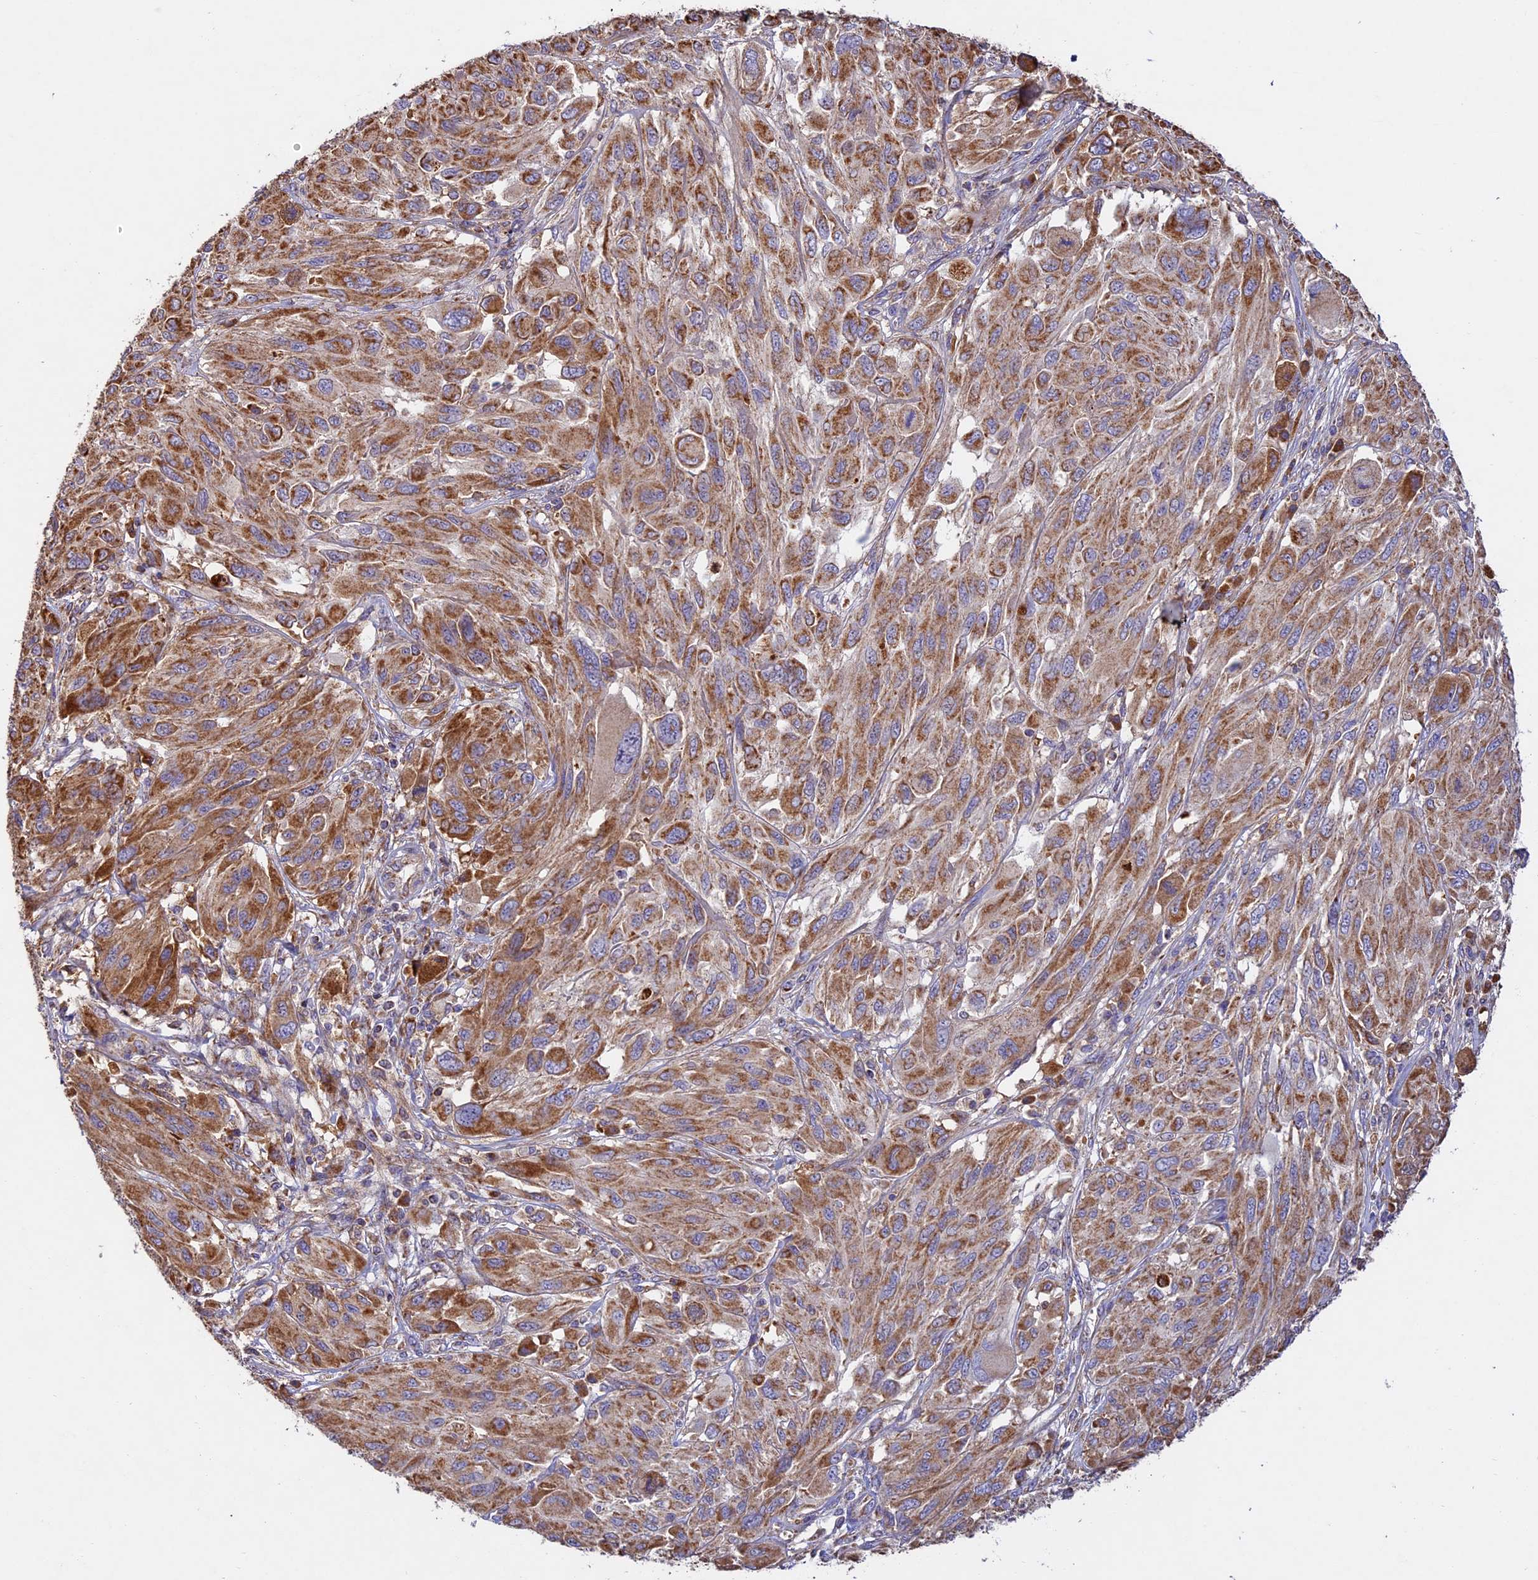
{"staining": {"intensity": "moderate", "quantity": ">75%", "location": "cytoplasmic/membranous"}, "tissue": "melanoma", "cell_type": "Tumor cells", "image_type": "cancer", "snomed": [{"axis": "morphology", "description": "Malignant melanoma, NOS"}, {"axis": "topography", "description": "Skin"}], "caption": "This is an image of IHC staining of malignant melanoma, which shows moderate expression in the cytoplasmic/membranous of tumor cells.", "gene": "OCEL1", "patient": {"sex": "female", "age": 91}}